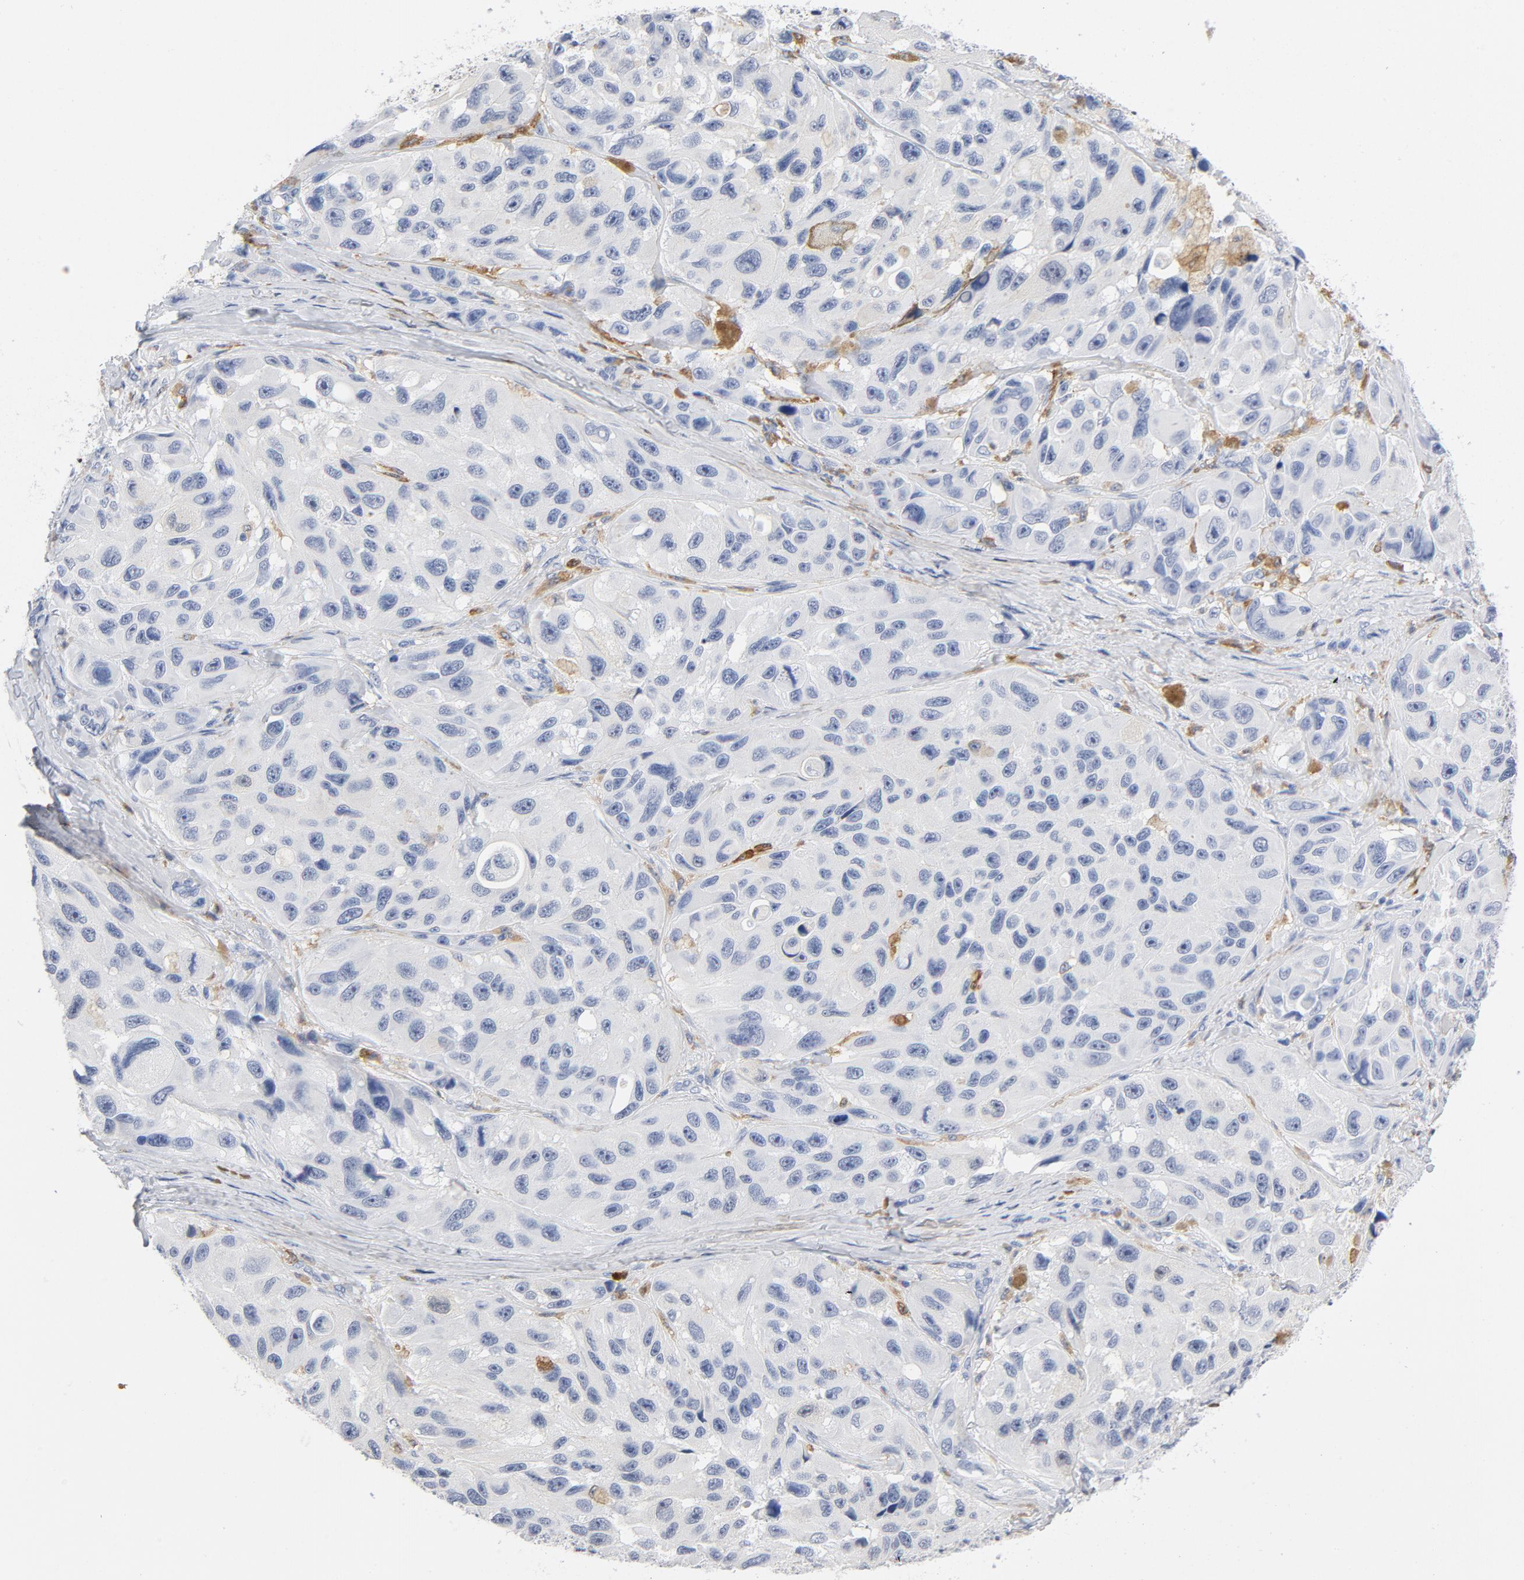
{"staining": {"intensity": "negative", "quantity": "none", "location": "none"}, "tissue": "melanoma", "cell_type": "Tumor cells", "image_type": "cancer", "snomed": [{"axis": "morphology", "description": "Malignant melanoma, NOS"}, {"axis": "topography", "description": "Skin"}], "caption": "An IHC image of melanoma is shown. There is no staining in tumor cells of melanoma. (Immunohistochemistry (ihc), brightfield microscopy, high magnification).", "gene": "NCF1", "patient": {"sex": "female", "age": 73}}